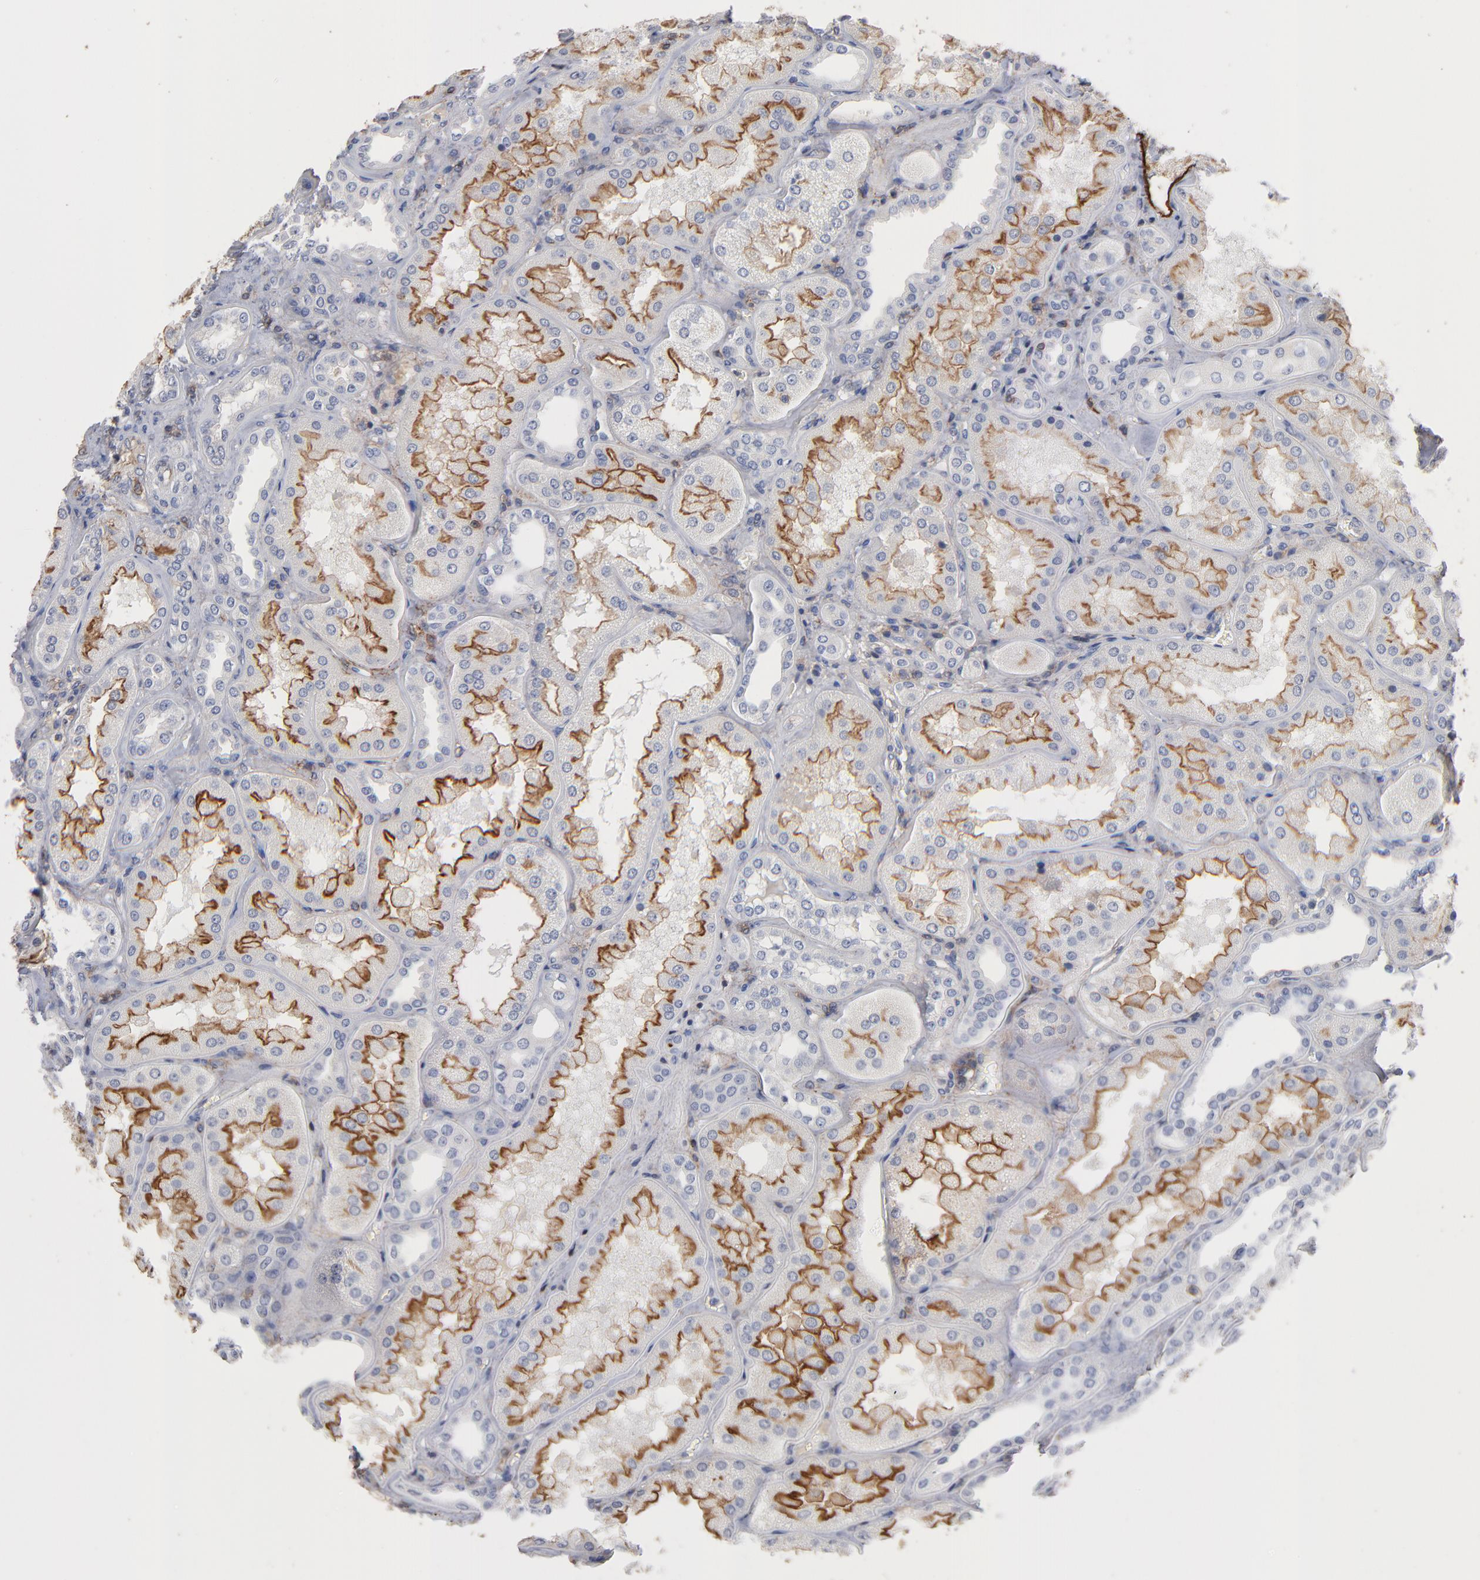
{"staining": {"intensity": "strong", "quantity": ">75%", "location": "cytoplasmic/membranous"}, "tissue": "kidney", "cell_type": "Cells in glomeruli", "image_type": "normal", "snomed": [{"axis": "morphology", "description": "Normal tissue, NOS"}, {"axis": "topography", "description": "Kidney"}], "caption": "Immunohistochemical staining of unremarkable kidney exhibits high levels of strong cytoplasmic/membranous staining in approximately >75% of cells in glomeruli.", "gene": "PDLIM2", "patient": {"sex": "female", "age": 56}}